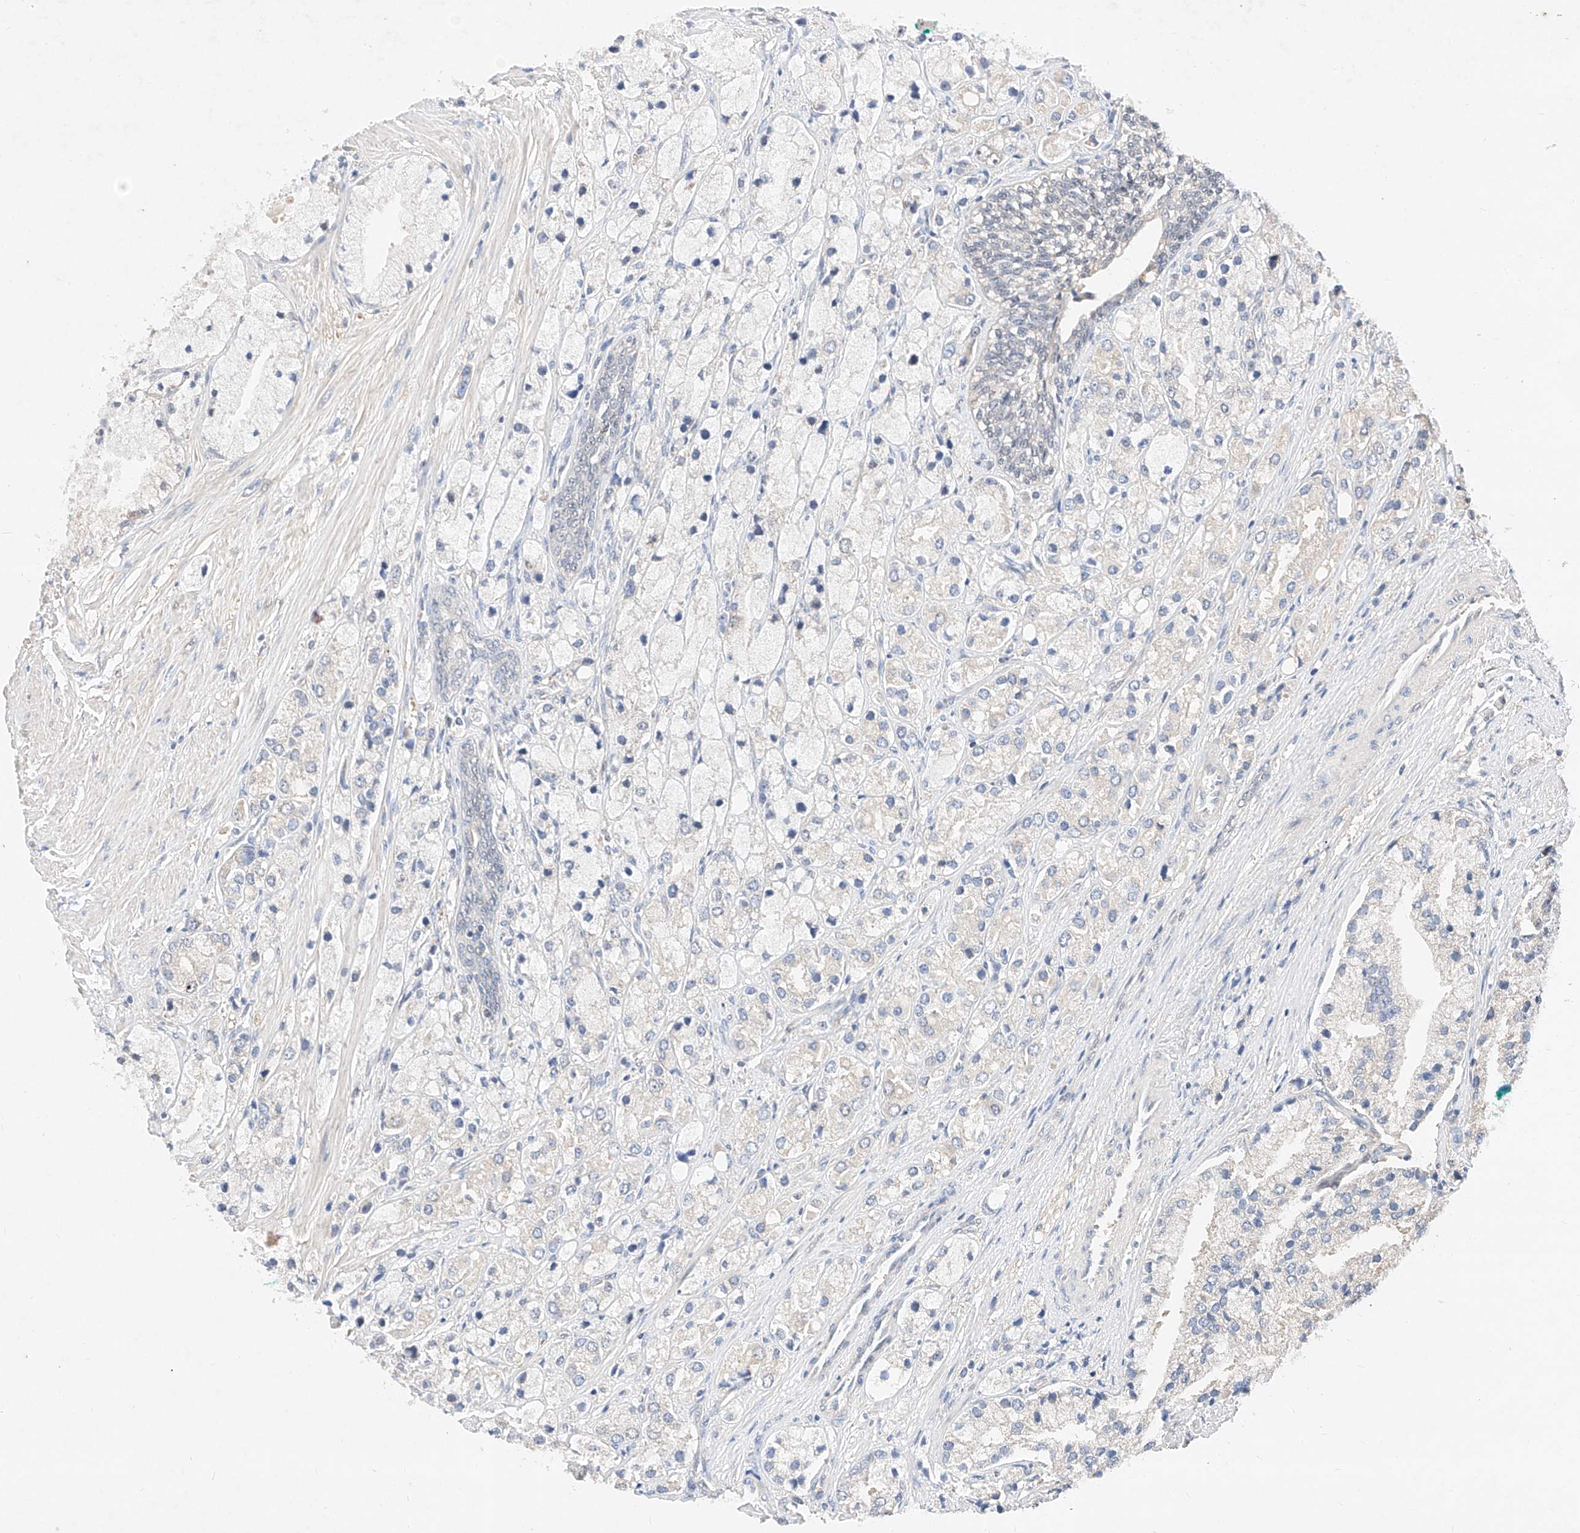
{"staining": {"intensity": "negative", "quantity": "none", "location": "none"}, "tissue": "prostate cancer", "cell_type": "Tumor cells", "image_type": "cancer", "snomed": [{"axis": "morphology", "description": "Adenocarcinoma, High grade"}, {"axis": "topography", "description": "Prostate"}], "caption": "Prostate cancer (adenocarcinoma (high-grade)) stained for a protein using immunohistochemistry shows no expression tumor cells.", "gene": "ZSCAN4", "patient": {"sex": "male", "age": 50}}